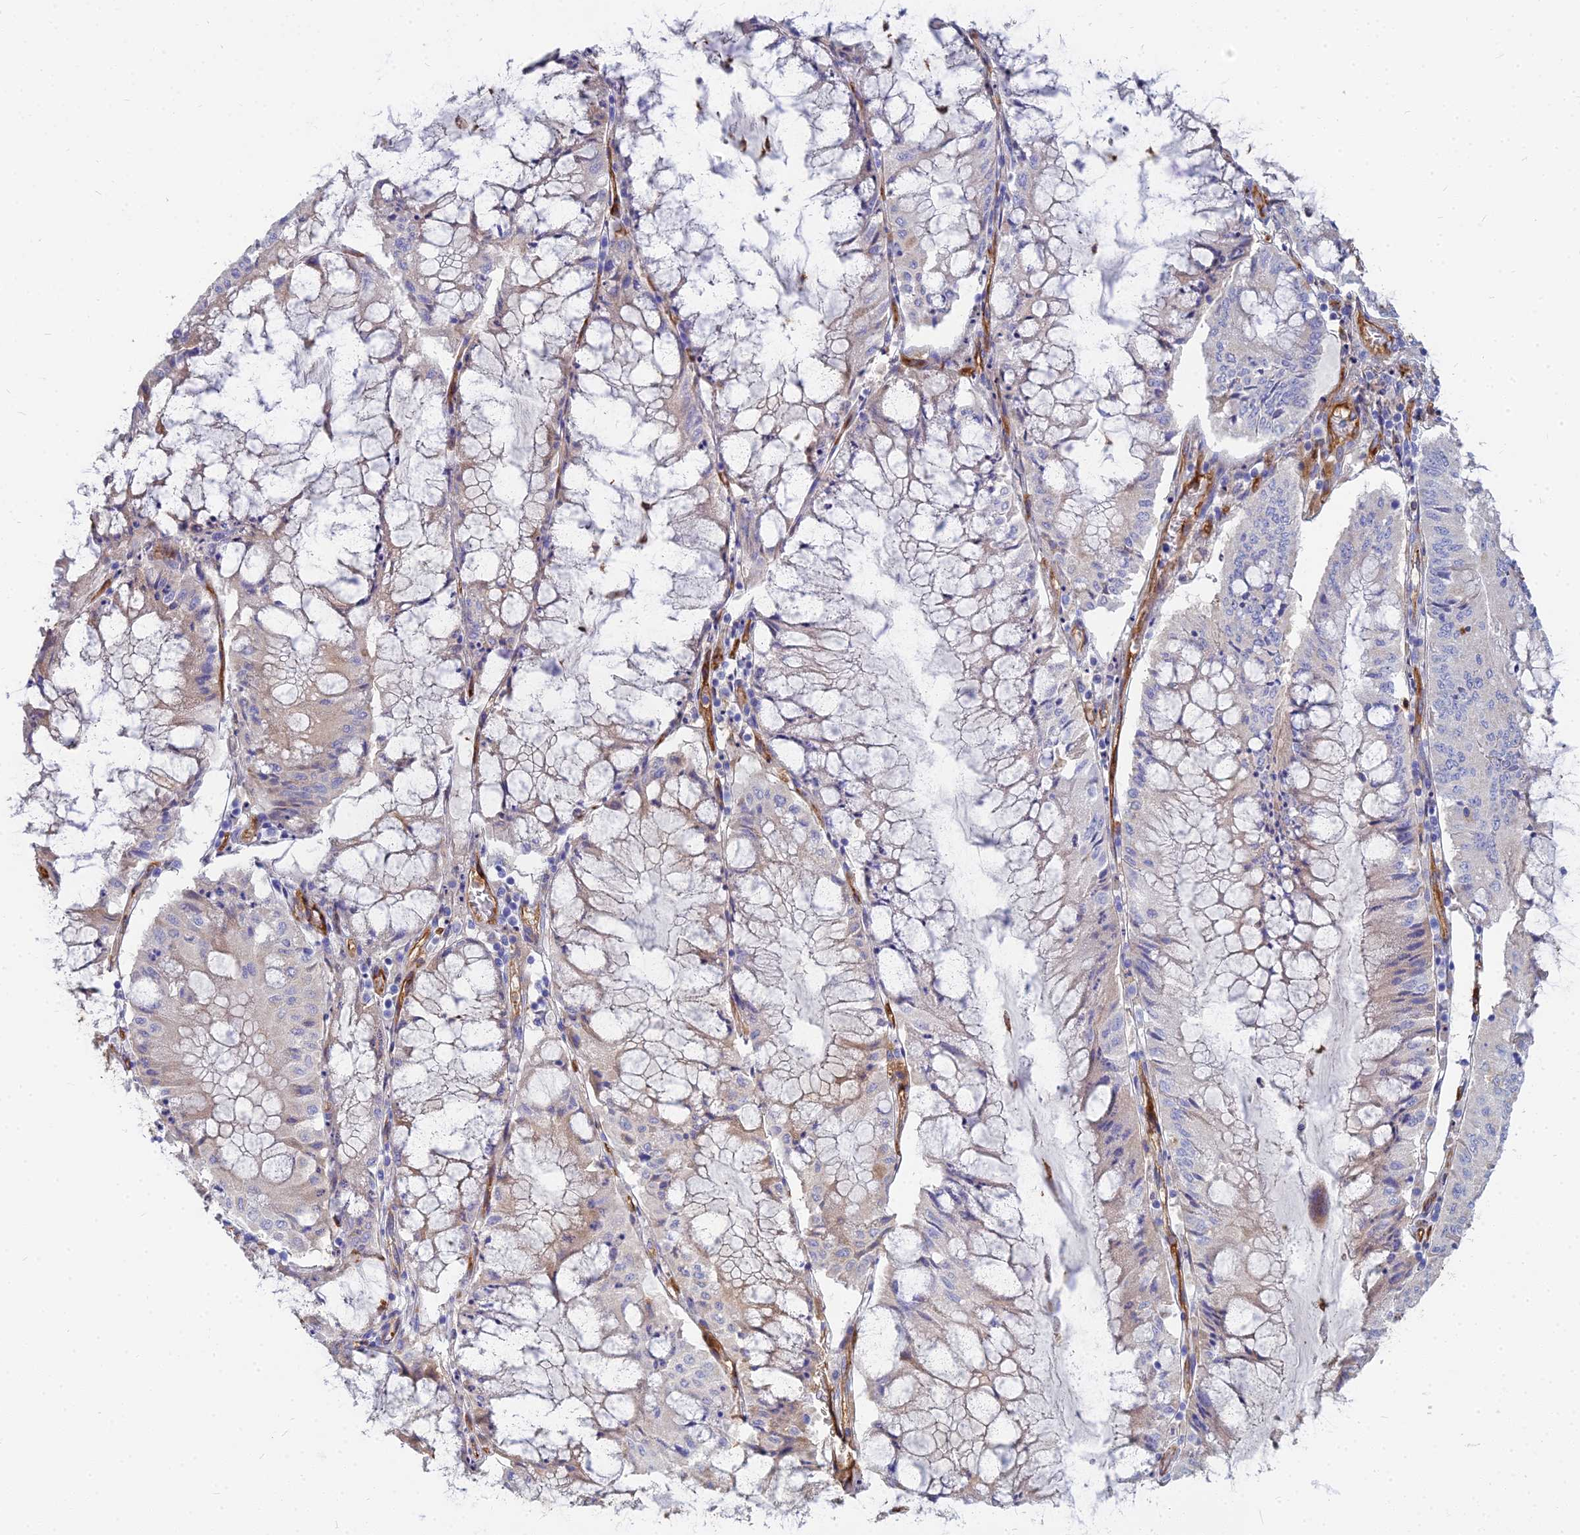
{"staining": {"intensity": "negative", "quantity": "none", "location": "none"}, "tissue": "pancreatic cancer", "cell_type": "Tumor cells", "image_type": "cancer", "snomed": [{"axis": "morphology", "description": "Adenocarcinoma, NOS"}, {"axis": "topography", "description": "Pancreas"}], "caption": "Immunohistochemical staining of pancreatic cancer (adenocarcinoma) shows no significant positivity in tumor cells.", "gene": "VAT1", "patient": {"sex": "female", "age": 50}}